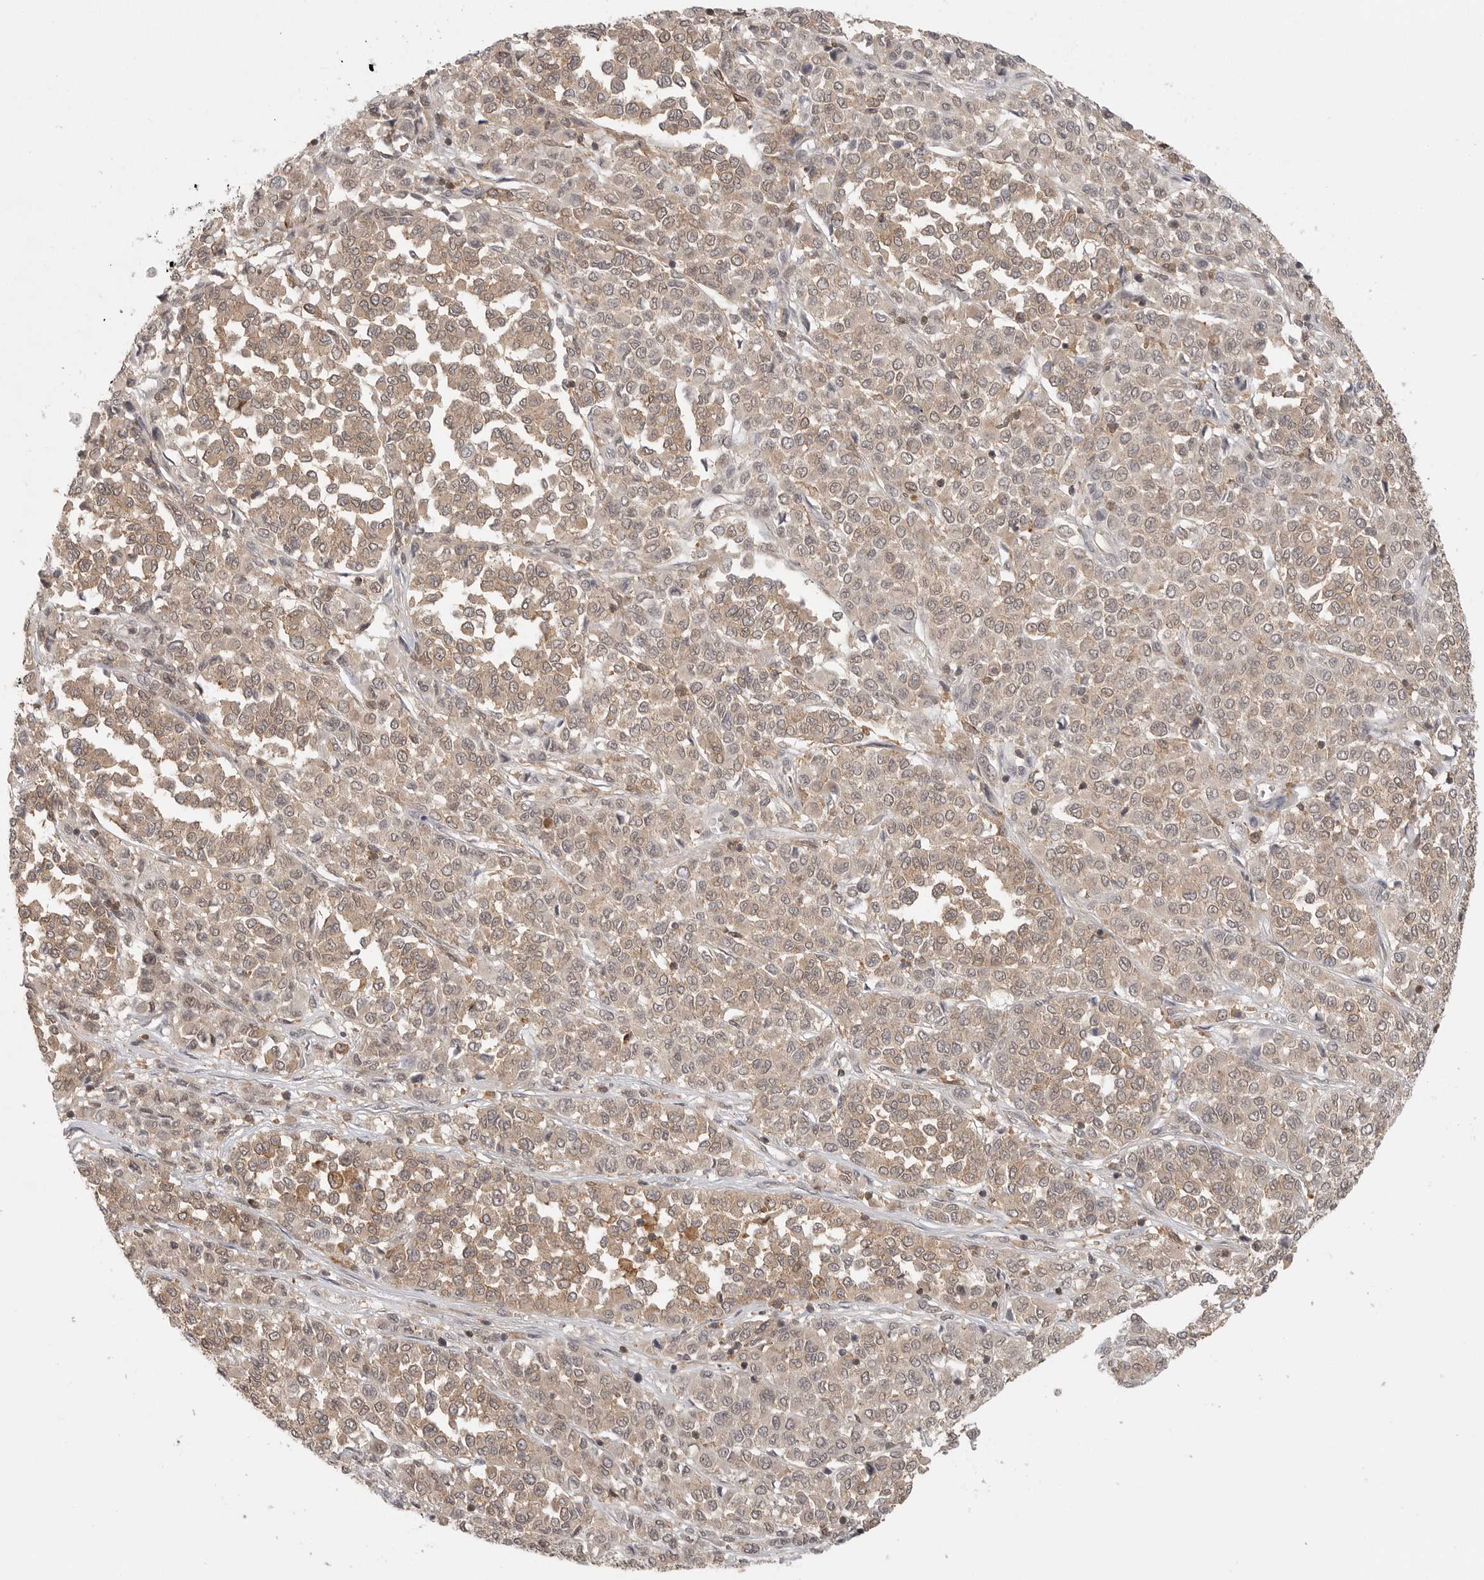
{"staining": {"intensity": "weak", "quantity": ">75%", "location": "cytoplasmic/membranous"}, "tissue": "melanoma", "cell_type": "Tumor cells", "image_type": "cancer", "snomed": [{"axis": "morphology", "description": "Malignant melanoma, Metastatic site"}, {"axis": "topography", "description": "Pancreas"}], "caption": "Tumor cells demonstrate low levels of weak cytoplasmic/membranous expression in approximately >75% of cells in malignant melanoma (metastatic site).", "gene": "DBNL", "patient": {"sex": "female", "age": 30}}